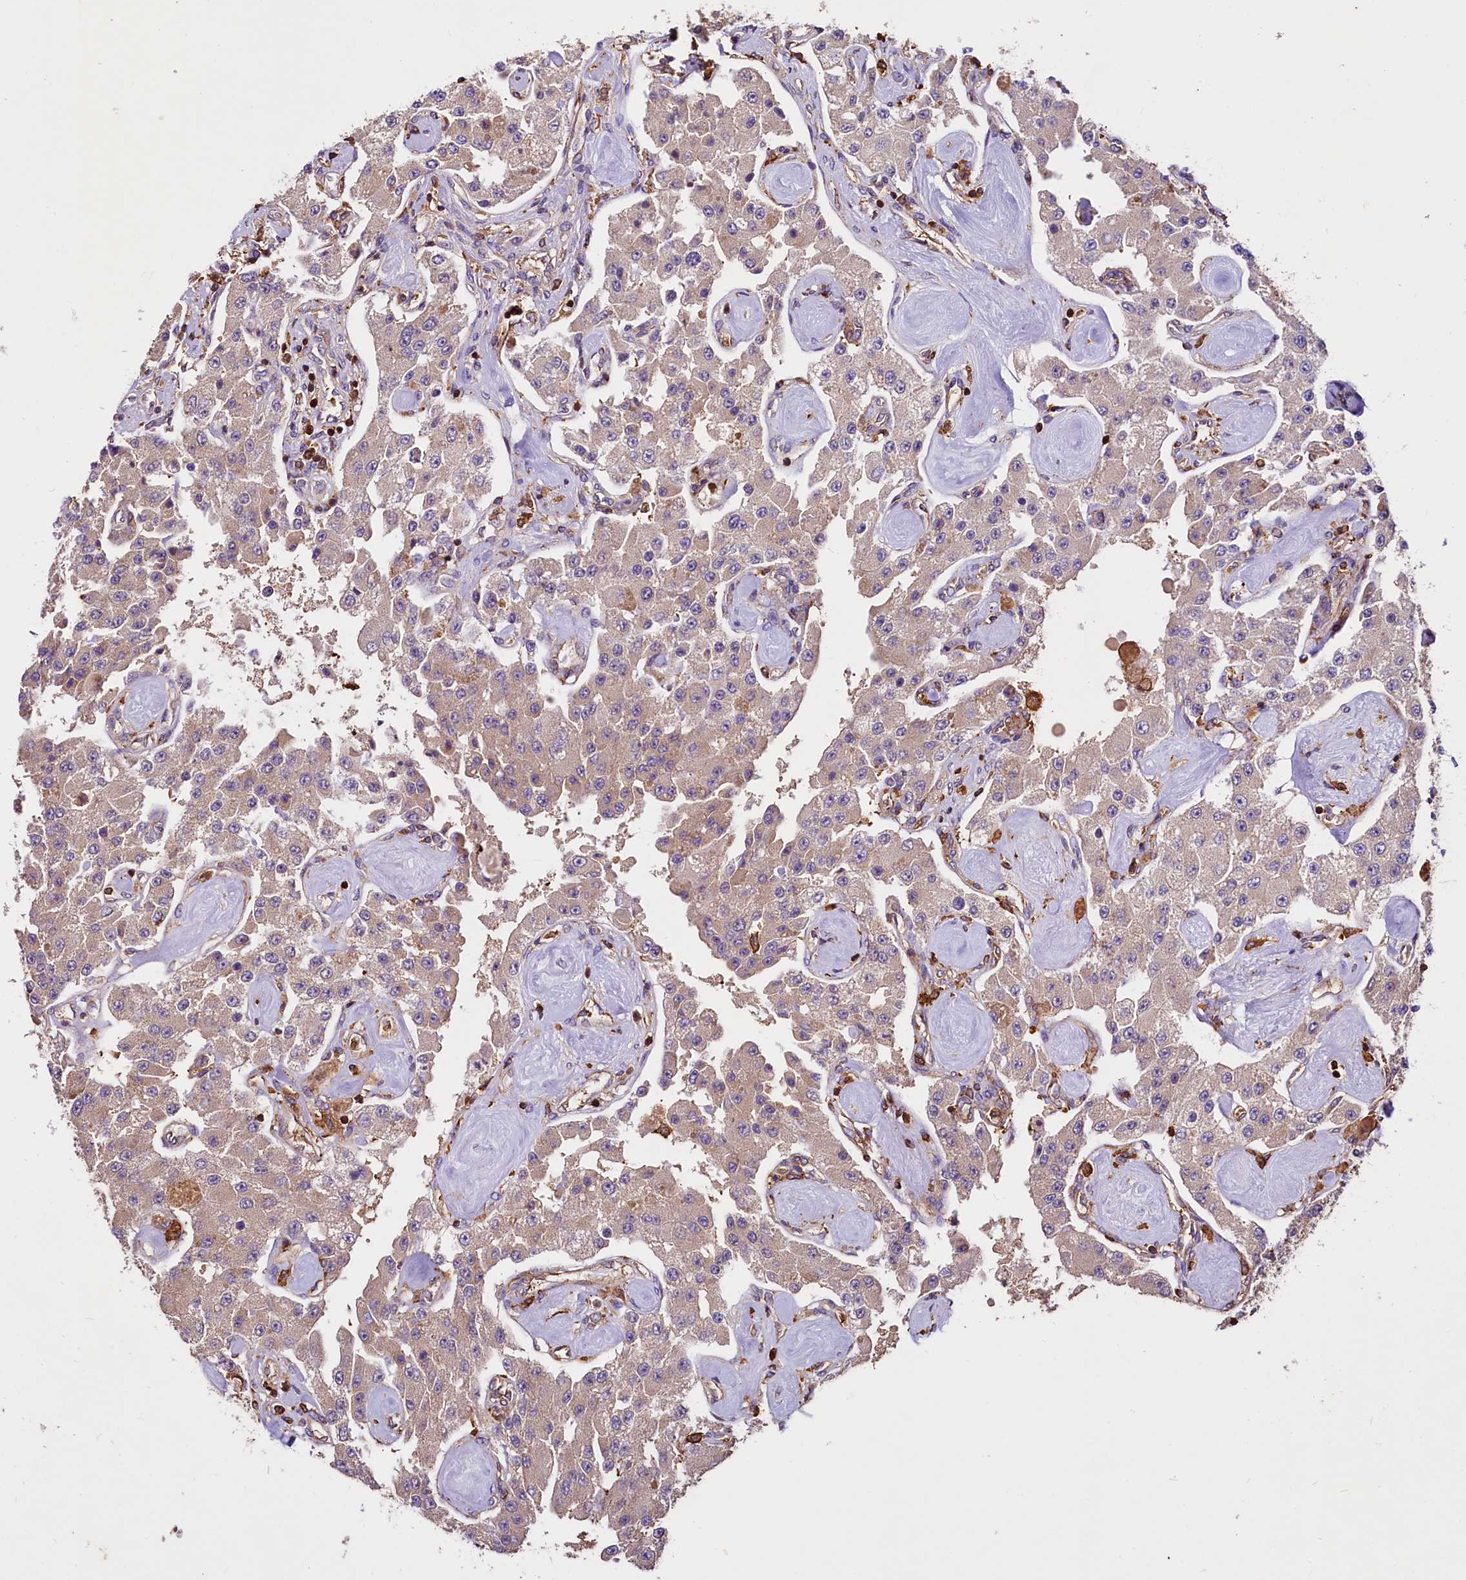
{"staining": {"intensity": "negative", "quantity": "none", "location": "none"}, "tissue": "carcinoid", "cell_type": "Tumor cells", "image_type": "cancer", "snomed": [{"axis": "morphology", "description": "Carcinoid, malignant, NOS"}, {"axis": "topography", "description": "Pancreas"}], "caption": "High power microscopy histopathology image of an immunohistochemistry (IHC) micrograph of carcinoid (malignant), revealing no significant staining in tumor cells.", "gene": "RARS2", "patient": {"sex": "male", "age": 41}}